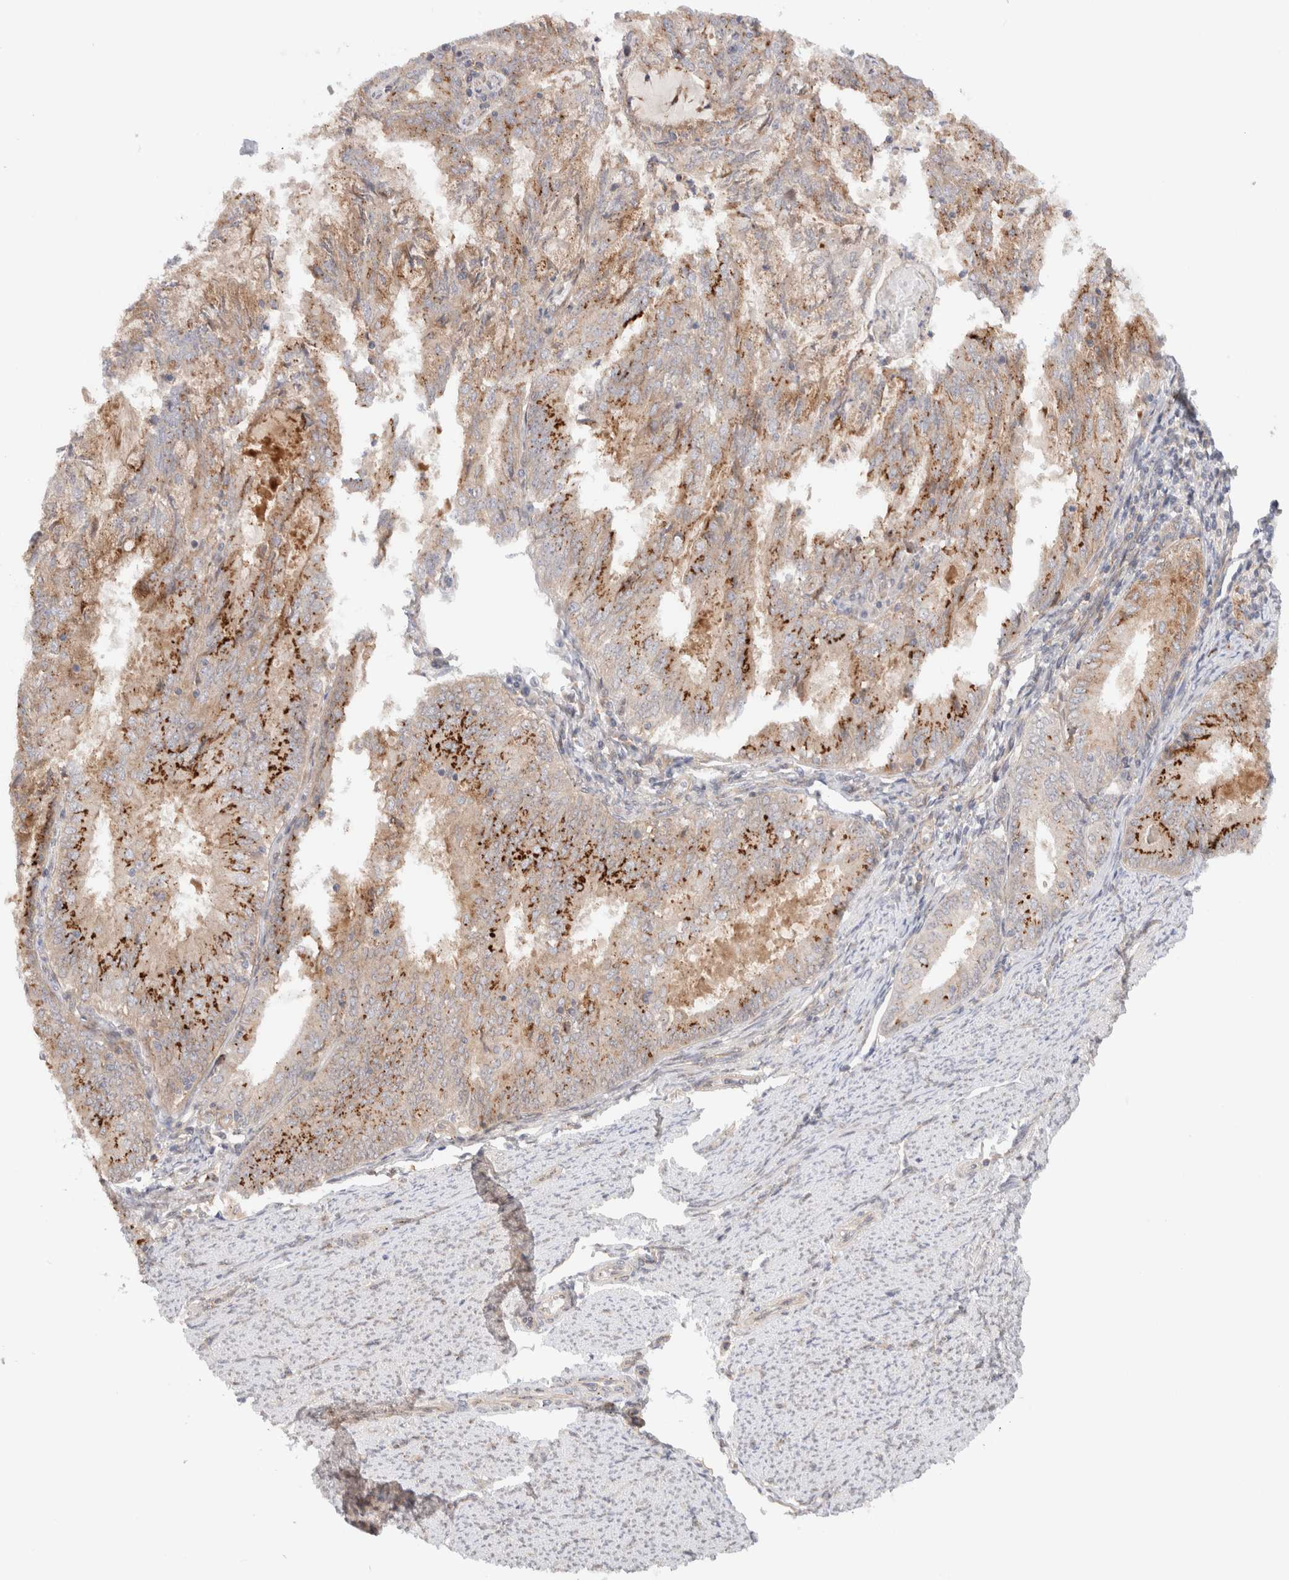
{"staining": {"intensity": "moderate", "quantity": ">75%", "location": "cytoplasmic/membranous"}, "tissue": "endometrial cancer", "cell_type": "Tumor cells", "image_type": "cancer", "snomed": [{"axis": "morphology", "description": "Adenocarcinoma, NOS"}, {"axis": "topography", "description": "Endometrium"}], "caption": "Immunohistochemical staining of human adenocarcinoma (endometrial) demonstrates moderate cytoplasmic/membranous protein staining in about >75% of tumor cells. (brown staining indicates protein expression, while blue staining denotes nuclei).", "gene": "GCN1", "patient": {"sex": "female", "age": 57}}